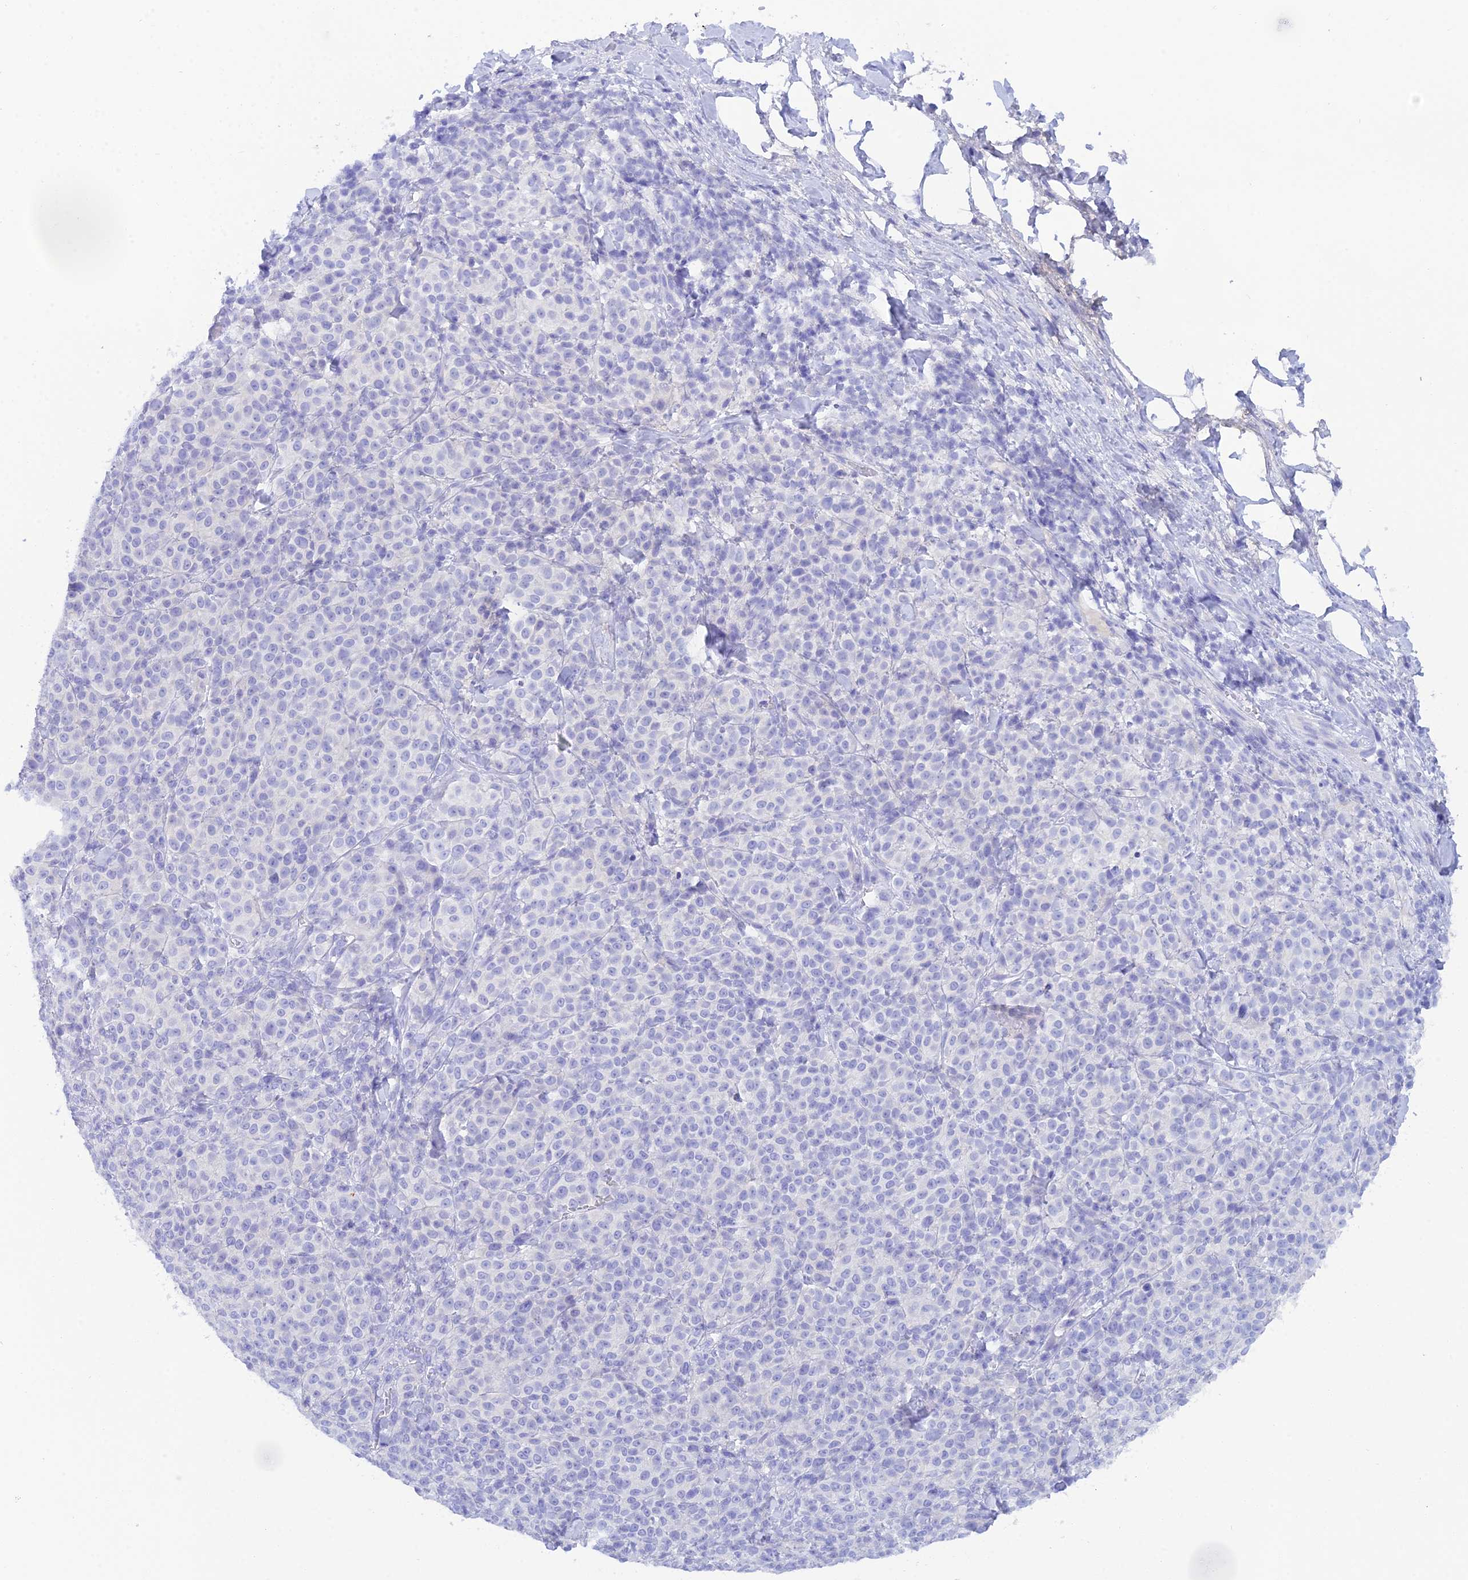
{"staining": {"intensity": "negative", "quantity": "none", "location": "none"}, "tissue": "melanoma", "cell_type": "Tumor cells", "image_type": "cancer", "snomed": [{"axis": "morphology", "description": "Normal tissue, NOS"}, {"axis": "morphology", "description": "Malignant melanoma, NOS"}, {"axis": "topography", "description": "Skin"}], "caption": "Tumor cells show no significant positivity in melanoma. (DAB immunohistochemistry (IHC) visualized using brightfield microscopy, high magnification).", "gene": "REG1A", "patient": {"sex": "female", "age": 34}}